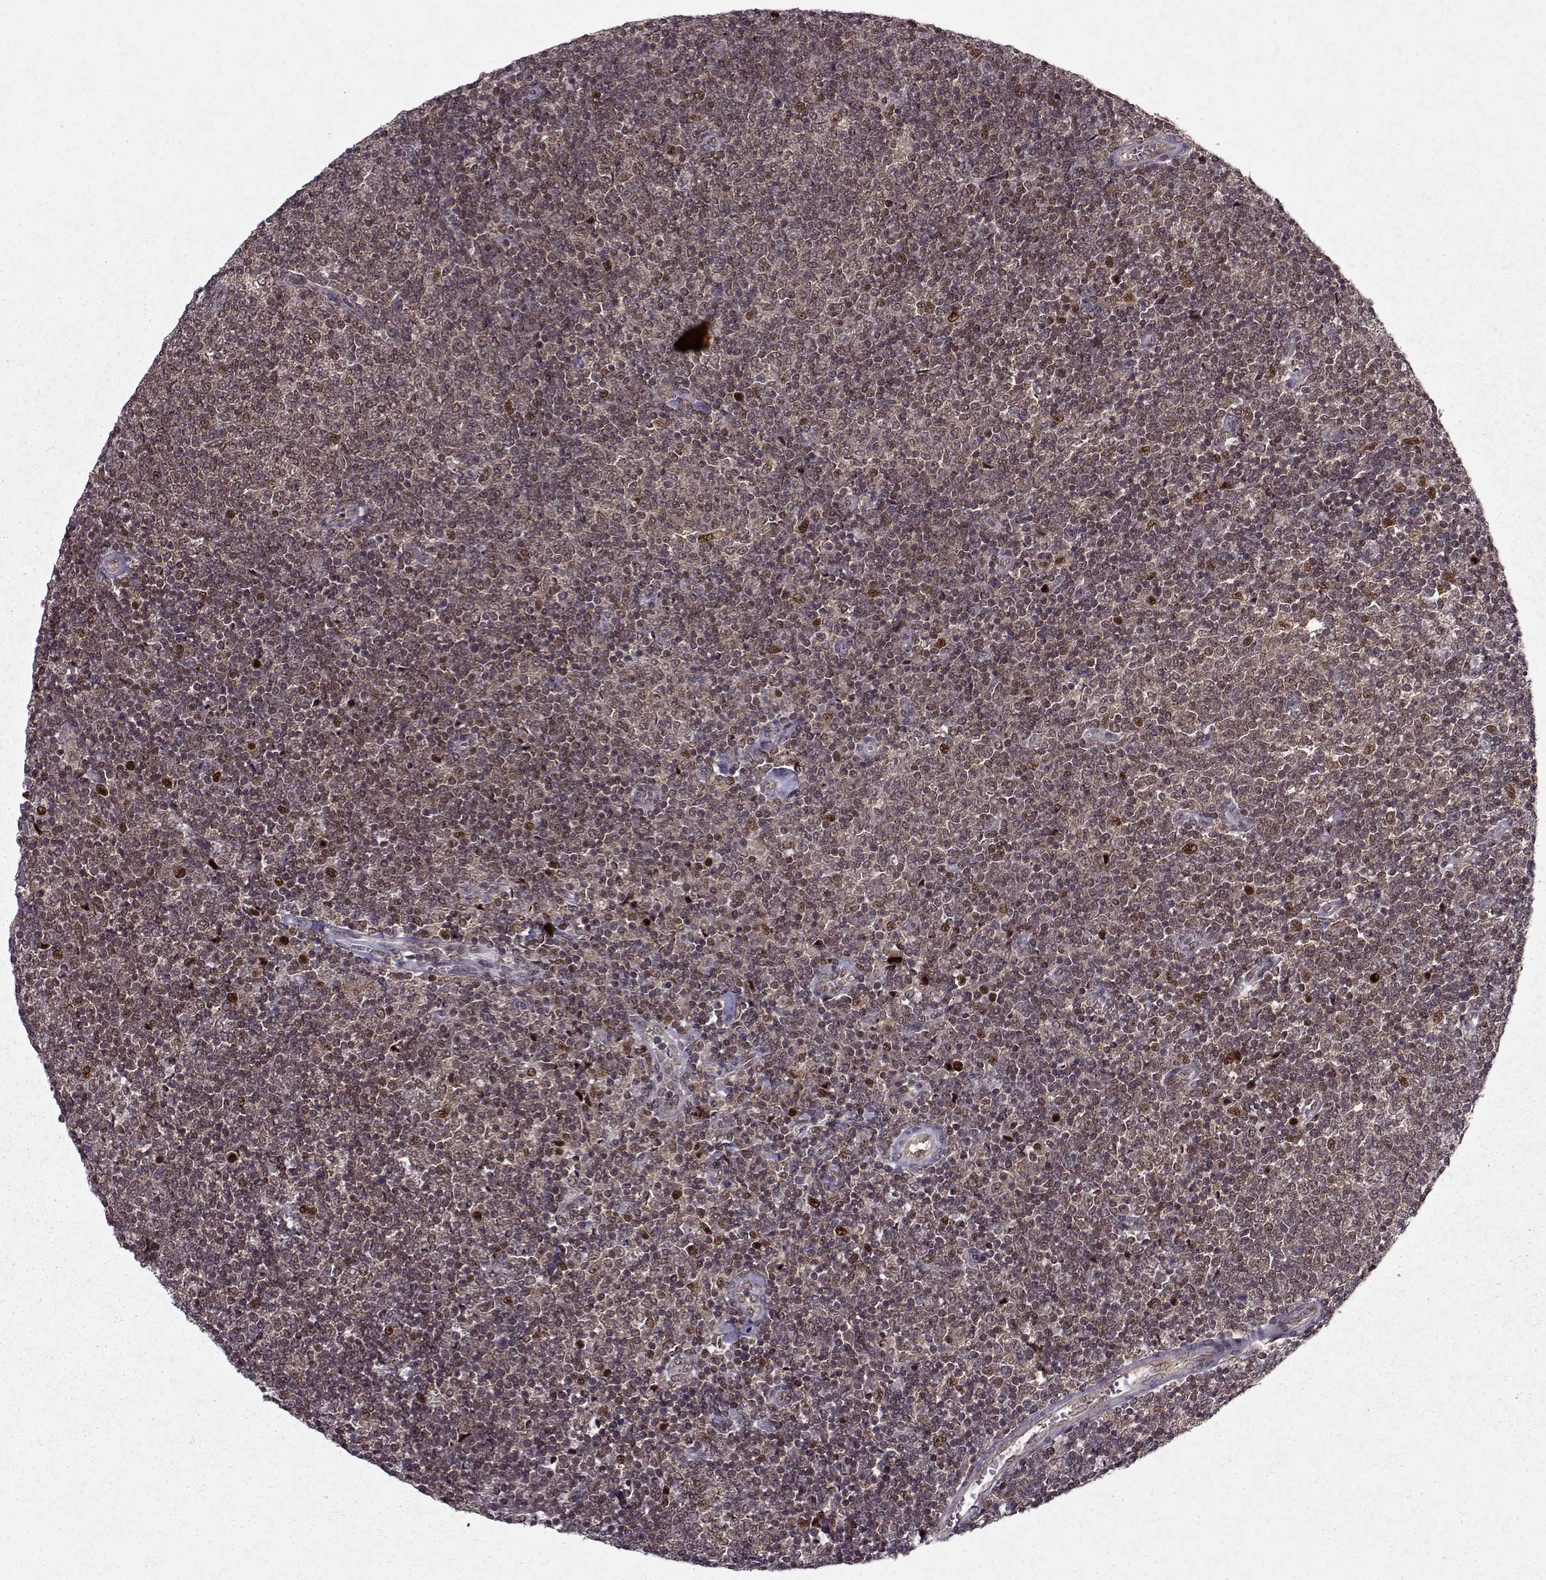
{"staining": {"intensity": "weak", "quantity": ">75%", "location": "cytoplasmic/membranous"}, "tissue": "lymphoma", "cell_type": "Tumor cells", "image_type": "cancer", "snomed": [{"axis": "morphology", "description": "Malignant lymphoma, non-Hodgkin's type, Low grade"}, {"axis": "topography", "description": "Lymph node"}], "caption": "The immunohistochemical stain labels weak cytoplasmic/membranous expression in tumor cells of malignant lymphoma, non-Hodgkin's type (low-grade) tissue. The protein is shown in brown color, while the nuclei are stained blue.", "gene": "PSMA7", "patient": {"sex": "male", "age": 52}}